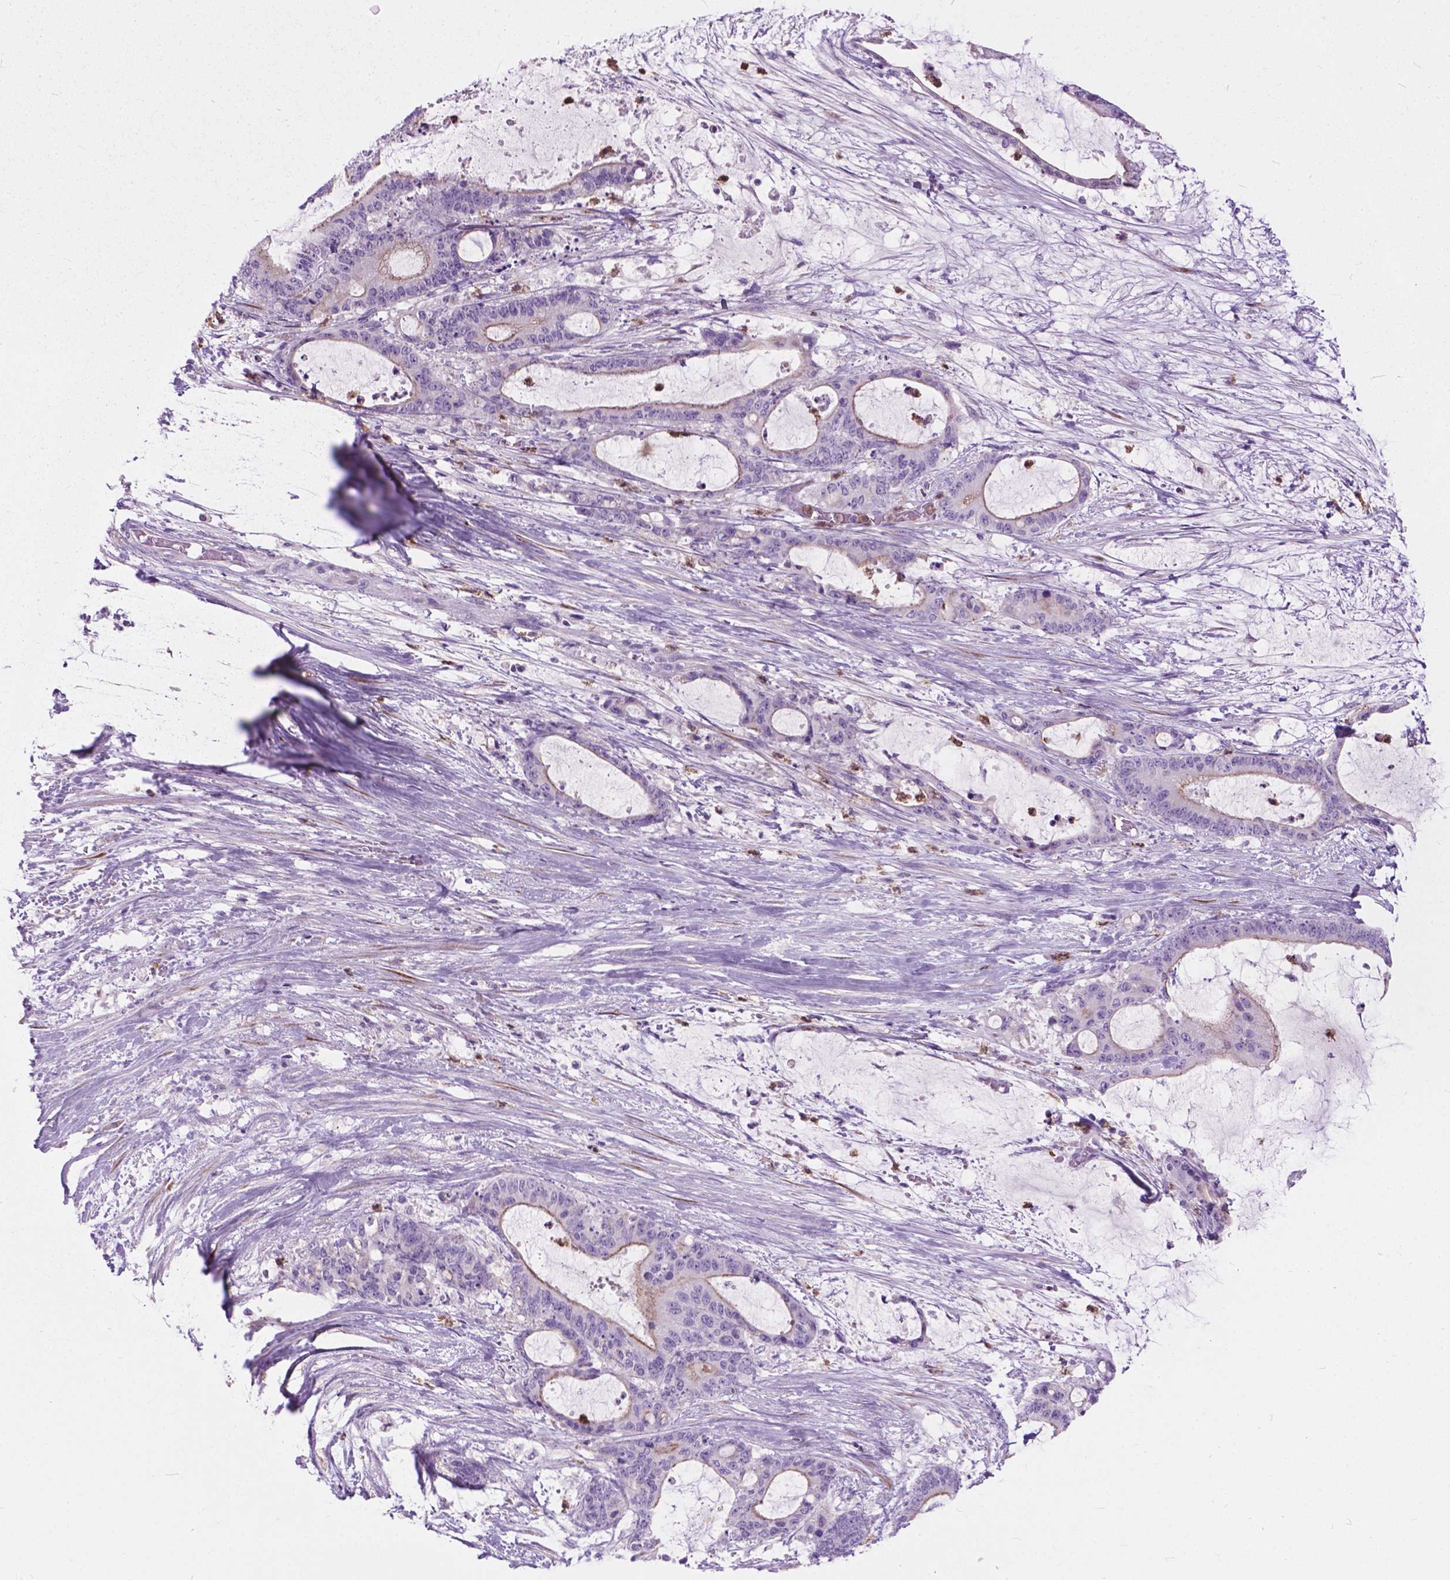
{"staining": {"intensity": "weak", "quantity": "<25%", "location": "cytoplasmic/membranous"}, "tissue": "liver cancer", "cell_type": "Tumor cells", "image_type": "cancer", "snomed": [{"axis": "morphology", "description": "Normal tissue, NOS"}, {"axis": "morphology", "description": "Cholangiocarcinoma"}, {"axis": "topography", "description": "Liver"}, {"axis": "topography", "description": "Peripheral nerve tissue"}], "caption": "DAB (3,3'-diaminobenzidine) immunohistochemical staining of human liver cancer (cholangiocarcinoma) shows no significant staining in tumor cells. (DAB (3,3'-diaminobenzidine) immunohistochemistry (IHC) with hematoxylin counter stain).", "gene": "PRR35", "patient": {"sex": "female", "age": 73}}